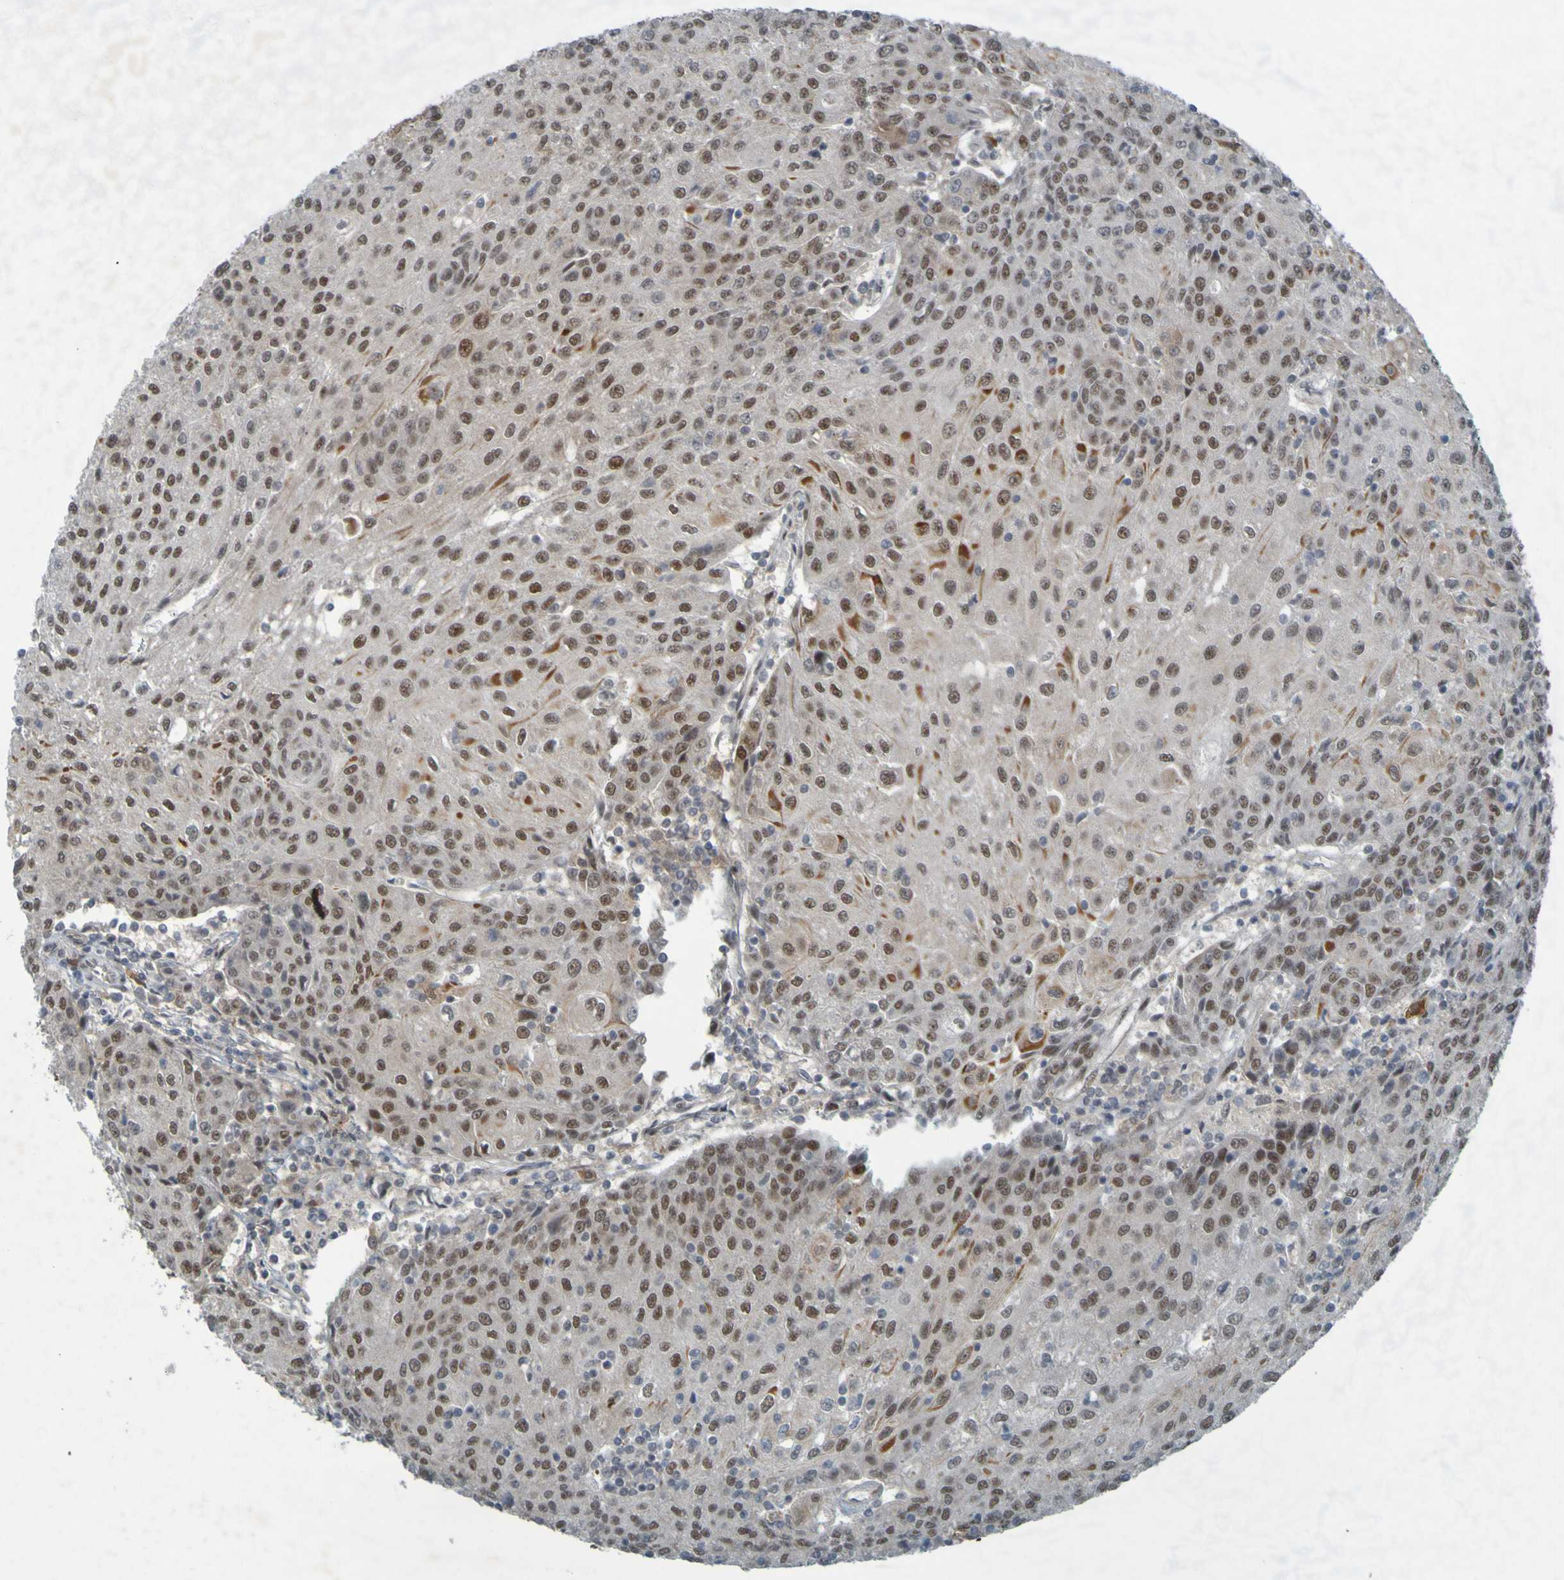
{"staining": {"intensity": "moderate", "quantity": ">75%", "location": "nuclear"}, "tissue": "urothelial cancer", "cell_type": "Tumor cells", "image_type": "cancer", "snomed": [{"axis": "morphology", "description": "Urothelial carcinoma, High grade"}, {"axis": "topography", "description": "Urinary bladder"}], "caption": "This photomicrograph exhibits urothelial cancer stained with immunohistochemistry (IHC) to label a protein in brown. The nuclear of tumor cells show moderate positivity for the protein. Nuclei are counter-stained blue.", "gene": "MCPH1", "patient": {"sex": "female", "age": 85}}